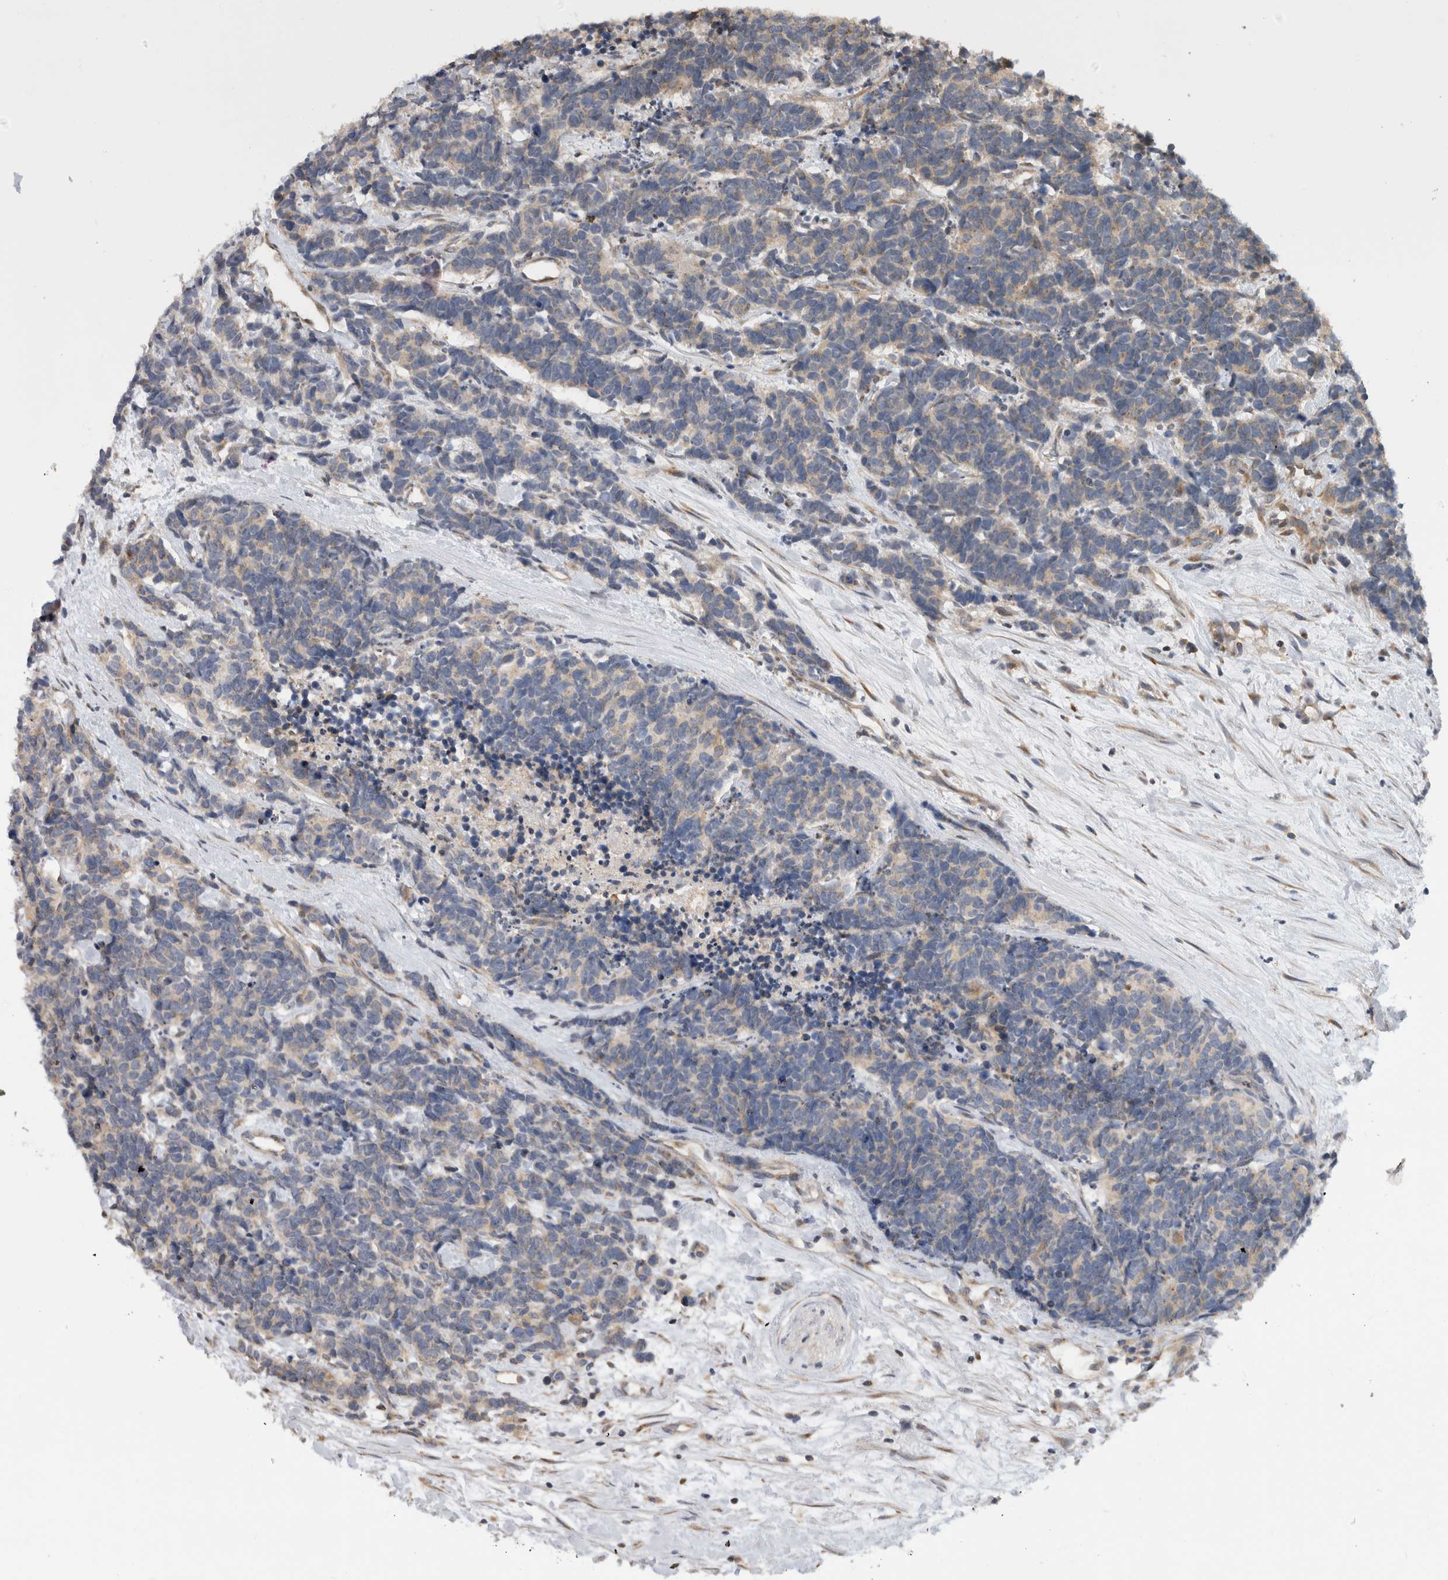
{"staining": {"intensity": "weak", "quantity": "25%-75%", "location": "cytoplasmic/membranous"}, "tissue": "carcinoid", "cell_type": "Tumor cells", "image_type": "cancer", "snomed": [{"axis": "morphology", "description": "Carcinoma, NOS"}, {"axis": "morphology", "description": "Carcinoid, malignant, NOS"}, {"axis": "topography", "description": "Urinary bladder"}], "caption": "Immunohistochemistry (IHC) (DAB) staining of human carcinoid exhibits weak cytoplasmic/membranous protein expression in approximately 25%-75% of tumor cells.", "gene": "PARP6", "patient": {"sex": "male", "age": 57}}